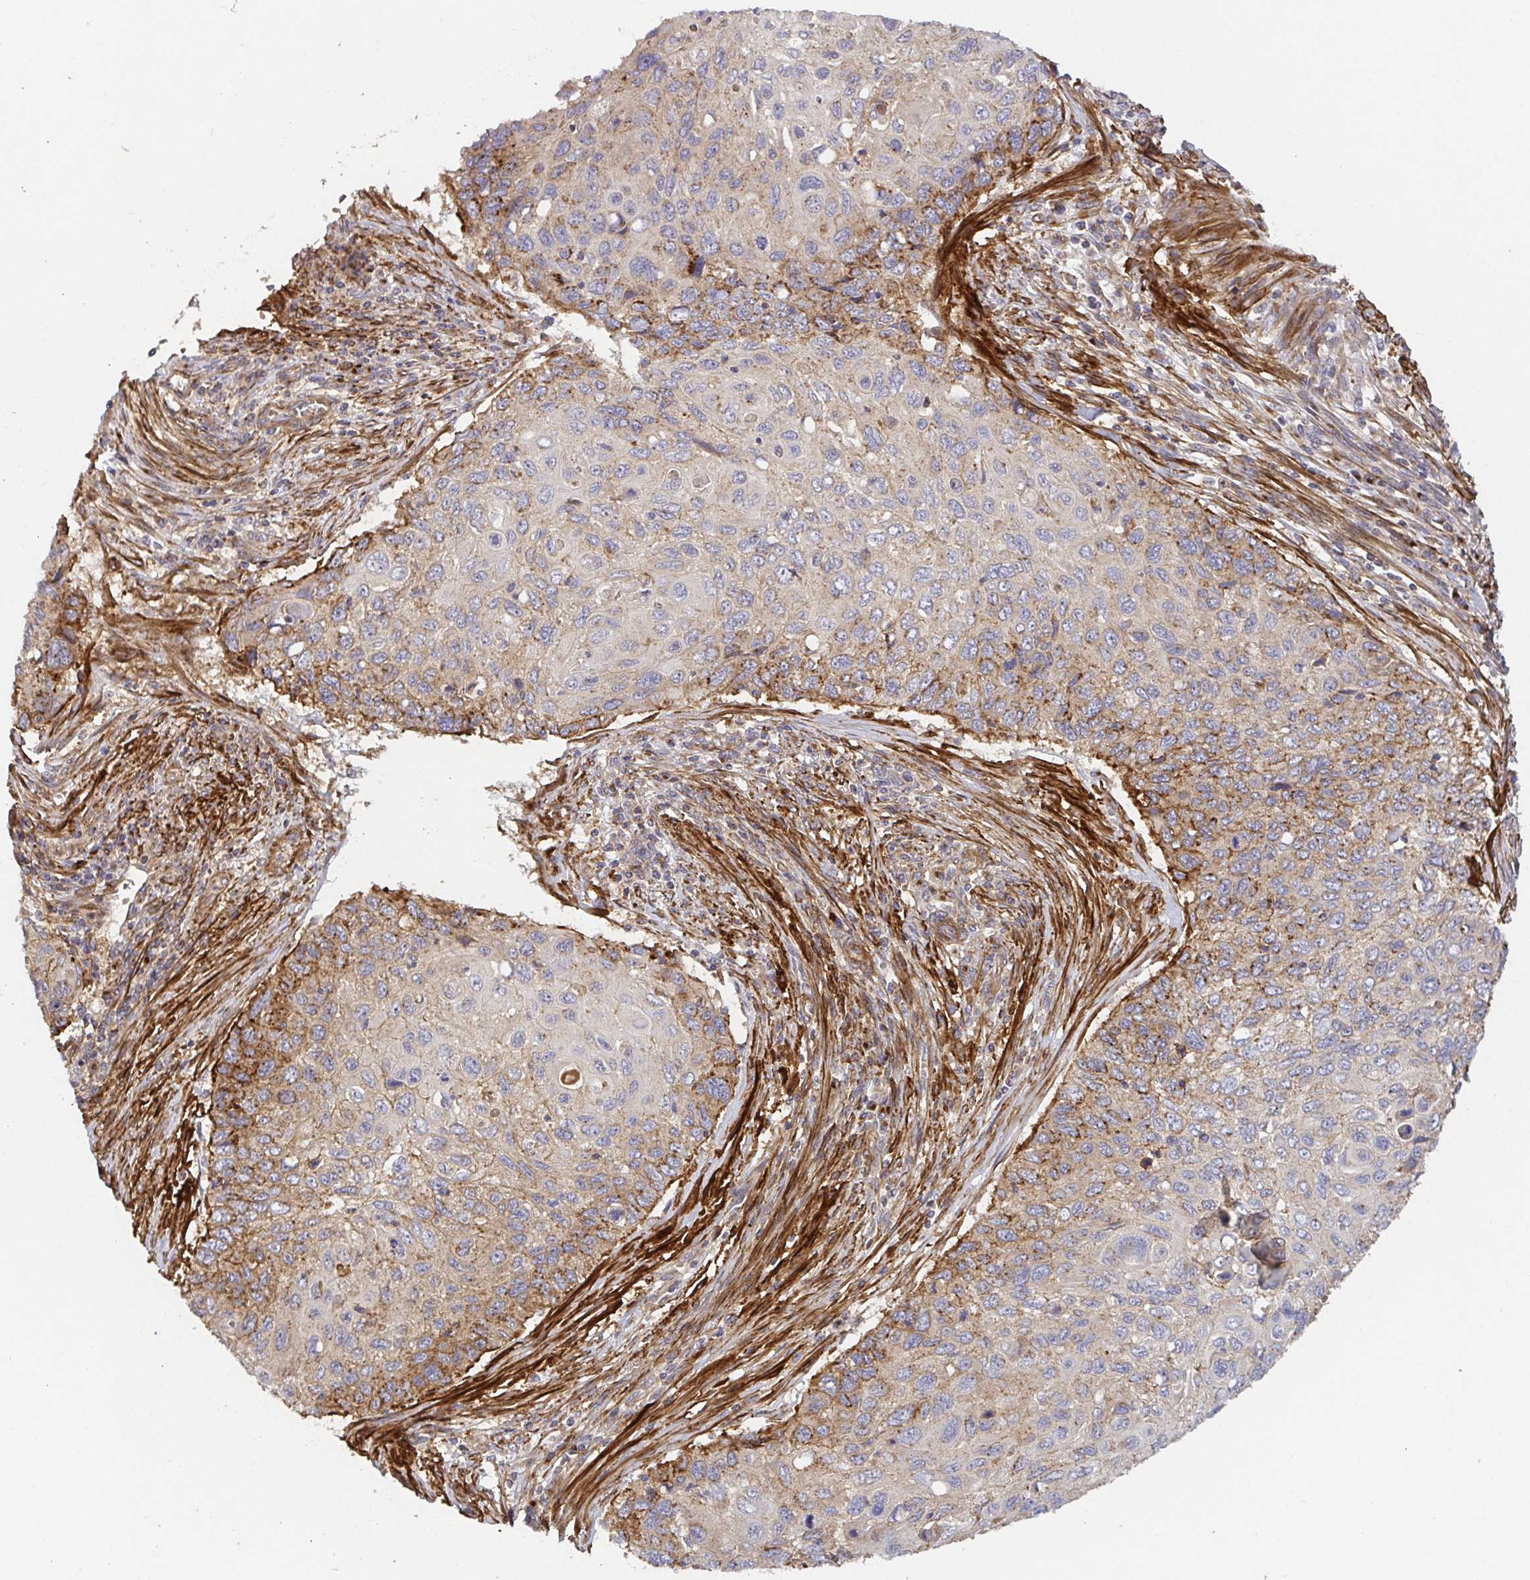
{"staining": {"intensity": "moderate", "quantity": "<25%", "location": "cytoplasmic/membranous"}, "tissue": "cervical cancer", "cell_type": "Tumor cells", "image_type": "cancer", "snomed": [{"axis": "morphology", "description": "Squamous cell carcinoma, NOS"}, {"axis": "topography", "description": "Cervix"}], "caption": "A brown stain labels moderate cytoplasmic/membranous staining of a protein in cervical cancer (squamous cell carcinoma) tumor cells.", "gene": "TM9SF4", "patient": {"sex": "female", "age": 70}}